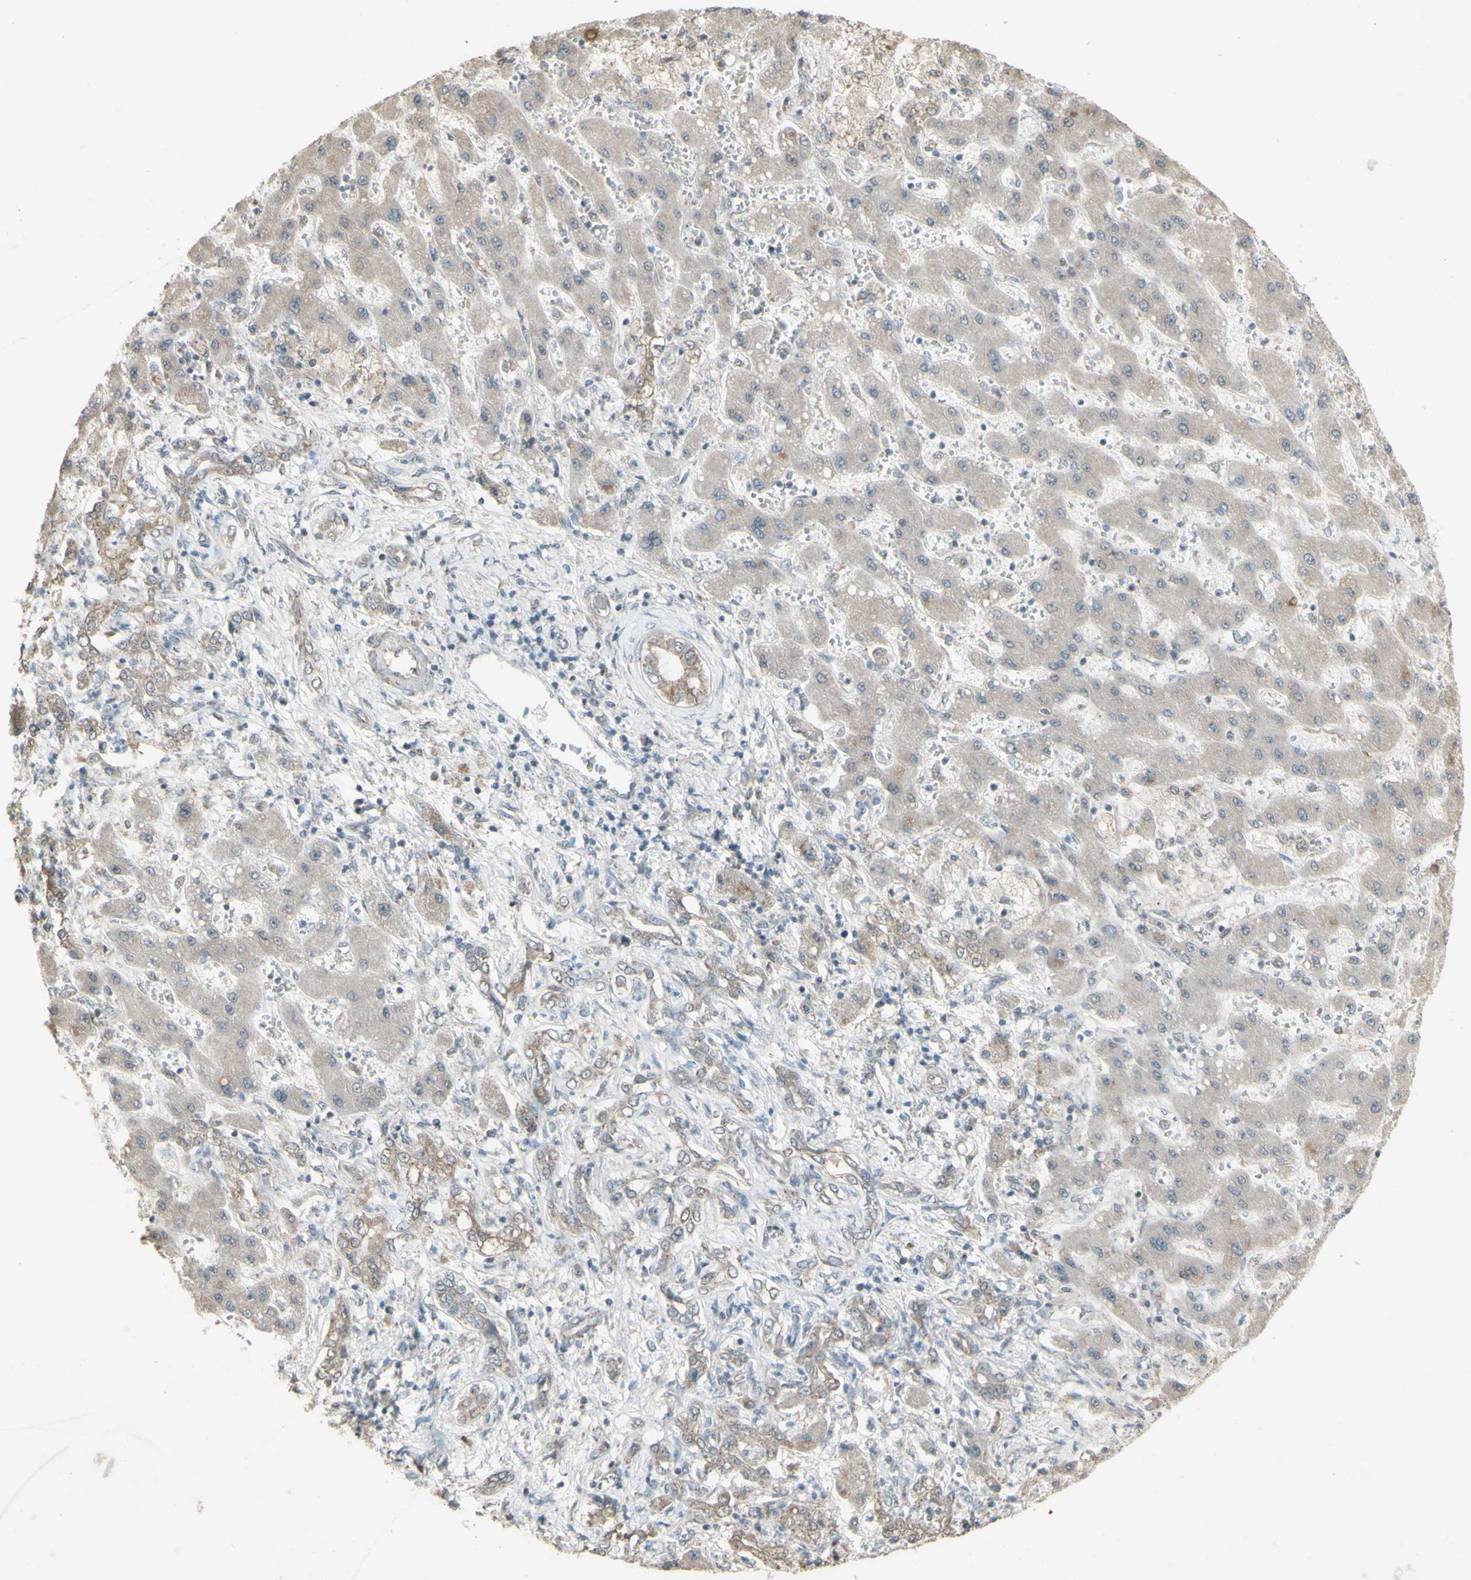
{"staining": {"intensity": "weak", "quantity": "25%-75%", "location": "cytoplasmic/membranous"}, "tissue": "liver cancer", "cell_type": "Tumor cells", "image_type": "cancer", "snomed": [{"axis": "morphology", "description": "Cholangiocarcinoma"}, {"axis": "topography", "description": "Liver"}], "caption": "Immunohistochemistry photomicrograph of neoplastic tissue: liver cancer (cholangiocarcinoma) stained using immunohistochemistry (IHC) exhibits low levels of weak protein expression localized specifically in the cytoplasmic/membranous of tumor cells, appearing as a cytoplasmic/membranous brown color.", "gene": "FXYD3", "patient": {"sex": "male", "age": 50}}